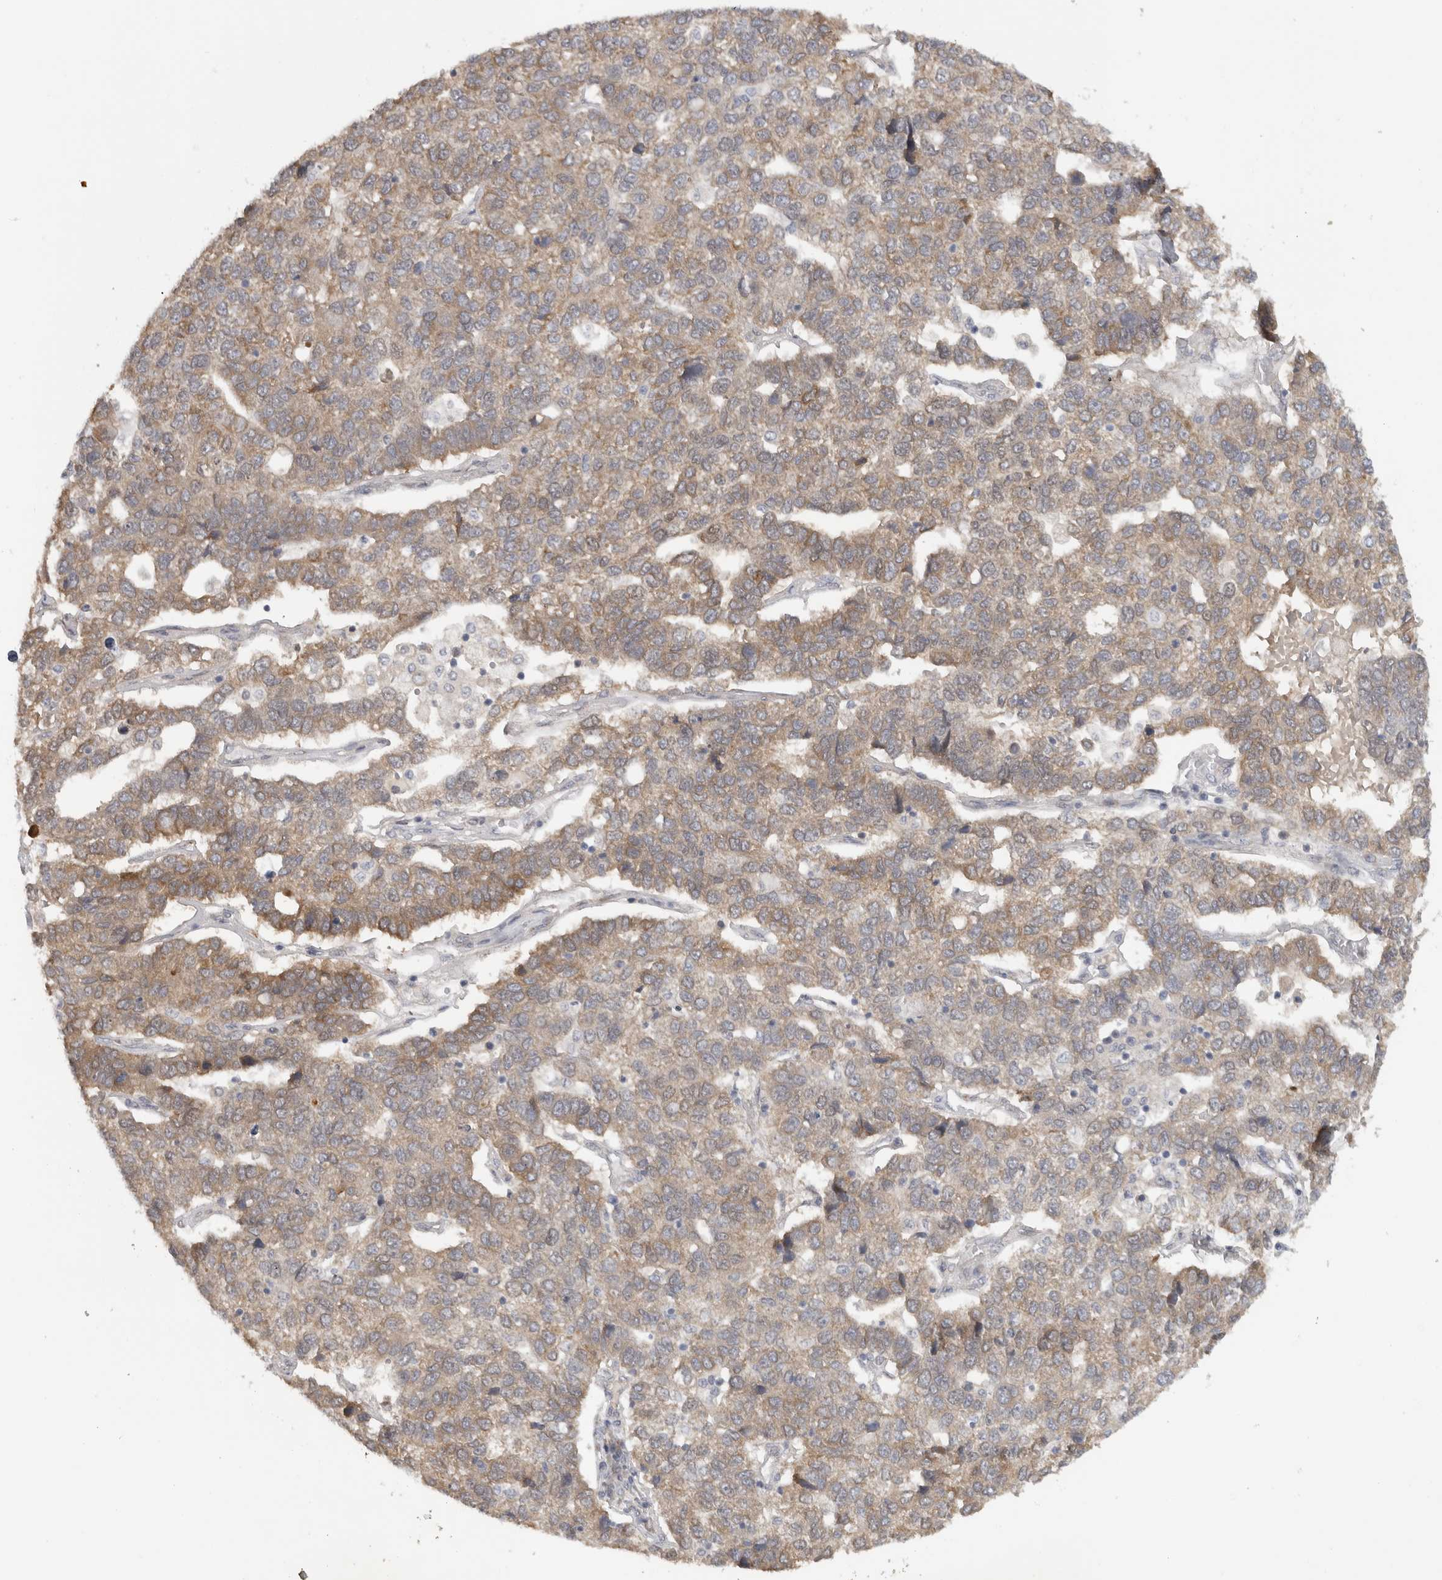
{"staining": {"intensity": "weak", "quantity": ">75%", "location": "cytoplasmic/membranous"}, "tissue": "pancreatic cancer", "cell_type": "Tumor cells", "image_type": "cancer", "snomed": [{"axis": "morphology", "description": "Adenocarcinoma, NOS"}, {"axis": "topography", "description": "Pancreas"}], "caption": "Immunohistochemical staining of human adenocarcinoma (pancreatic) demonstrates low levels of weak cytoplasmic/membranous positivity in approximately >75% of tumor cells.", "gene": "DYRK2", "patient": {"sex": "female", "age": 61}}